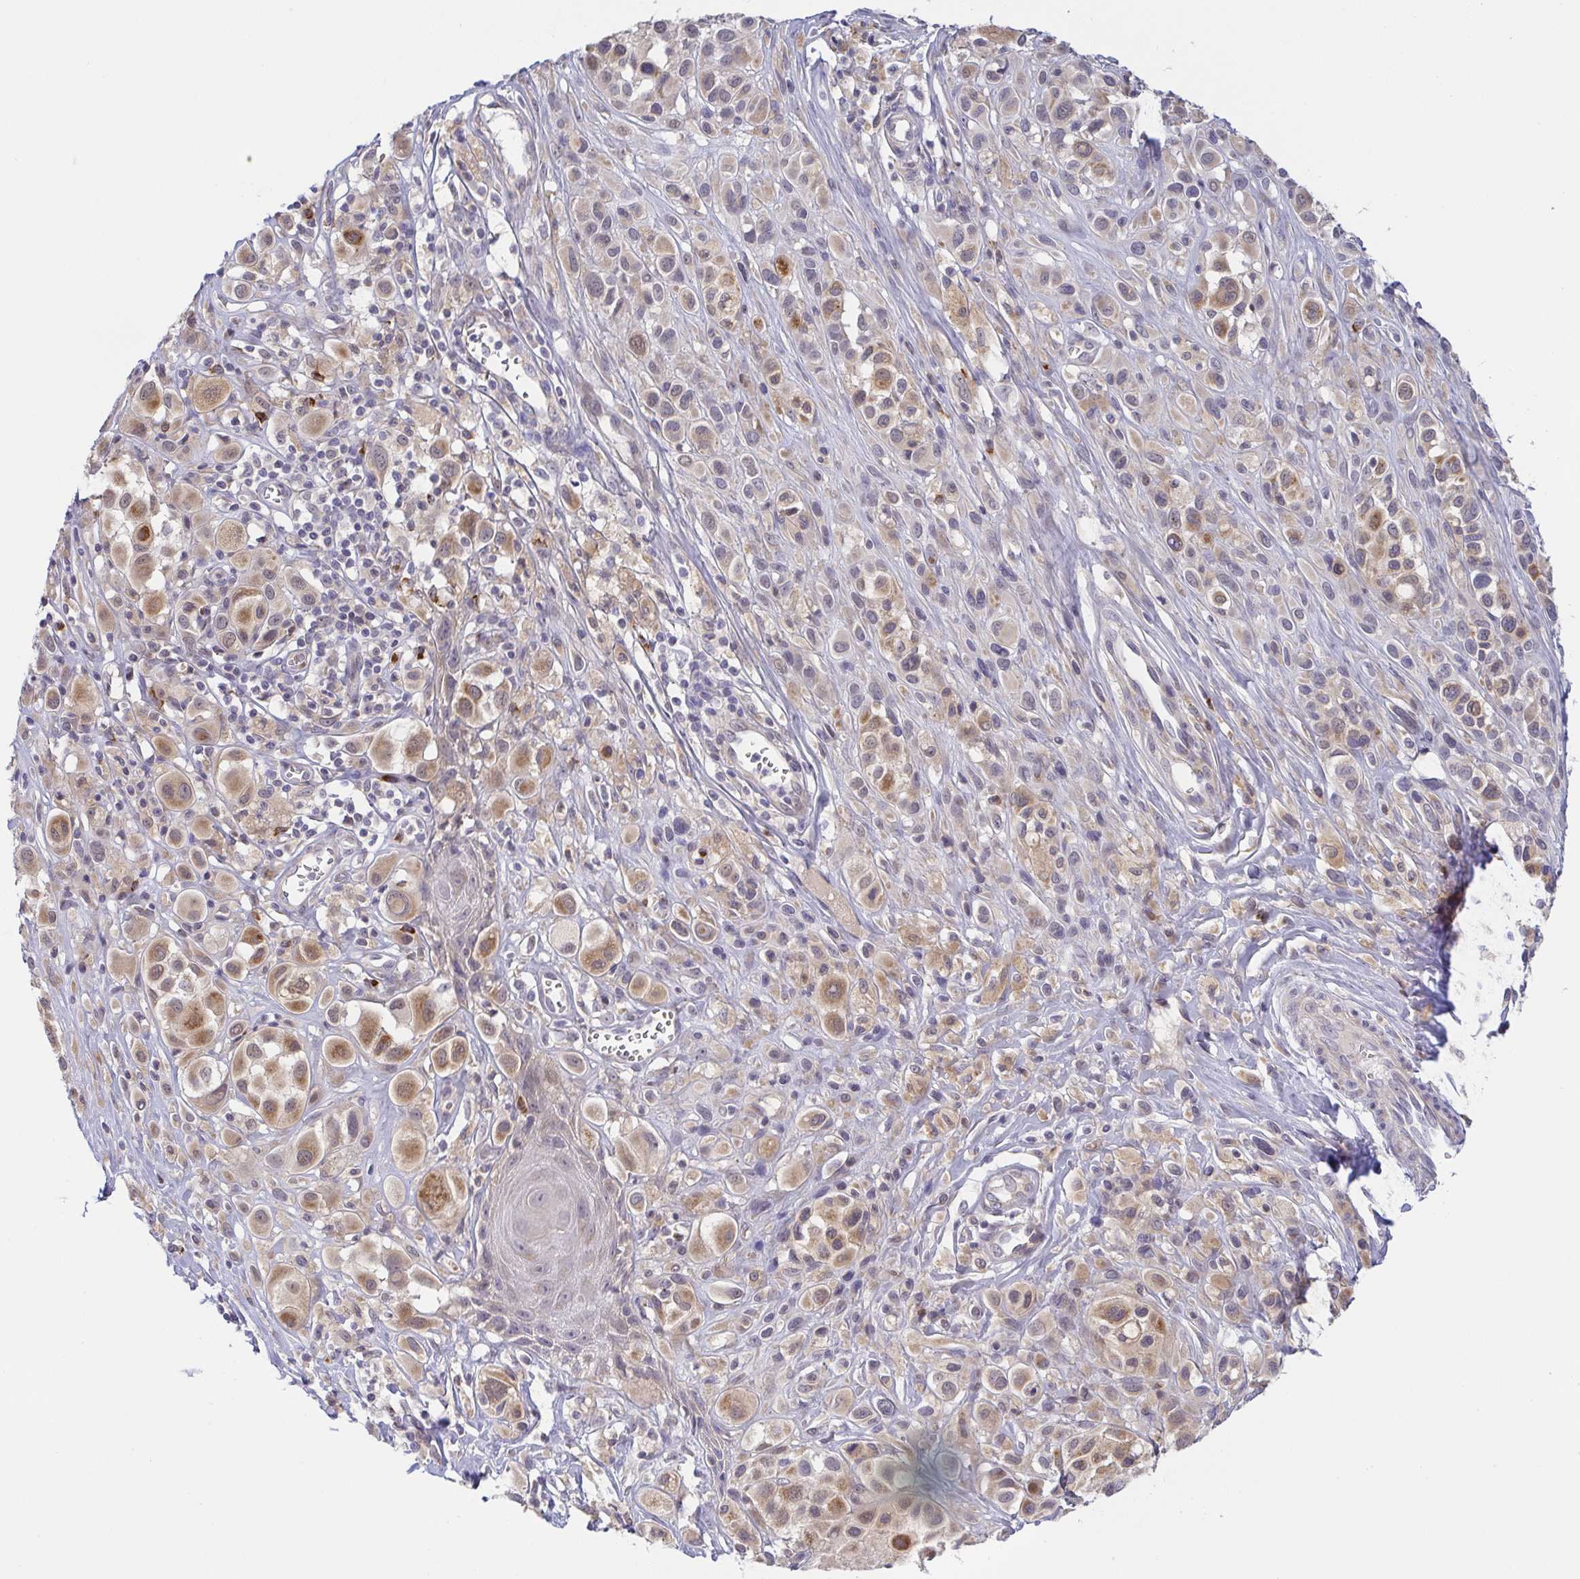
{"staining": {"intensity": "moderate", "quantity": "25%-75%", "location": "cytoplasmic/membranous"}, "tissue": "melanoma", "cell_type": "Tumor cells", "image_type": "cancer", "snomed": [{"axis": "morphology", "description": "Malignant melanoma, NOS"}, {"axis": "topography", "description": "Skin"}], "caption": "Immunohistochemical staining of human malignant melanoma exhibits moderate cytoplasmic/membranous protein positivity in approximately 25%-75% of tumor cells.", "gene": "BCL2L1", "patient": {"sex": "male", "age": 77}}